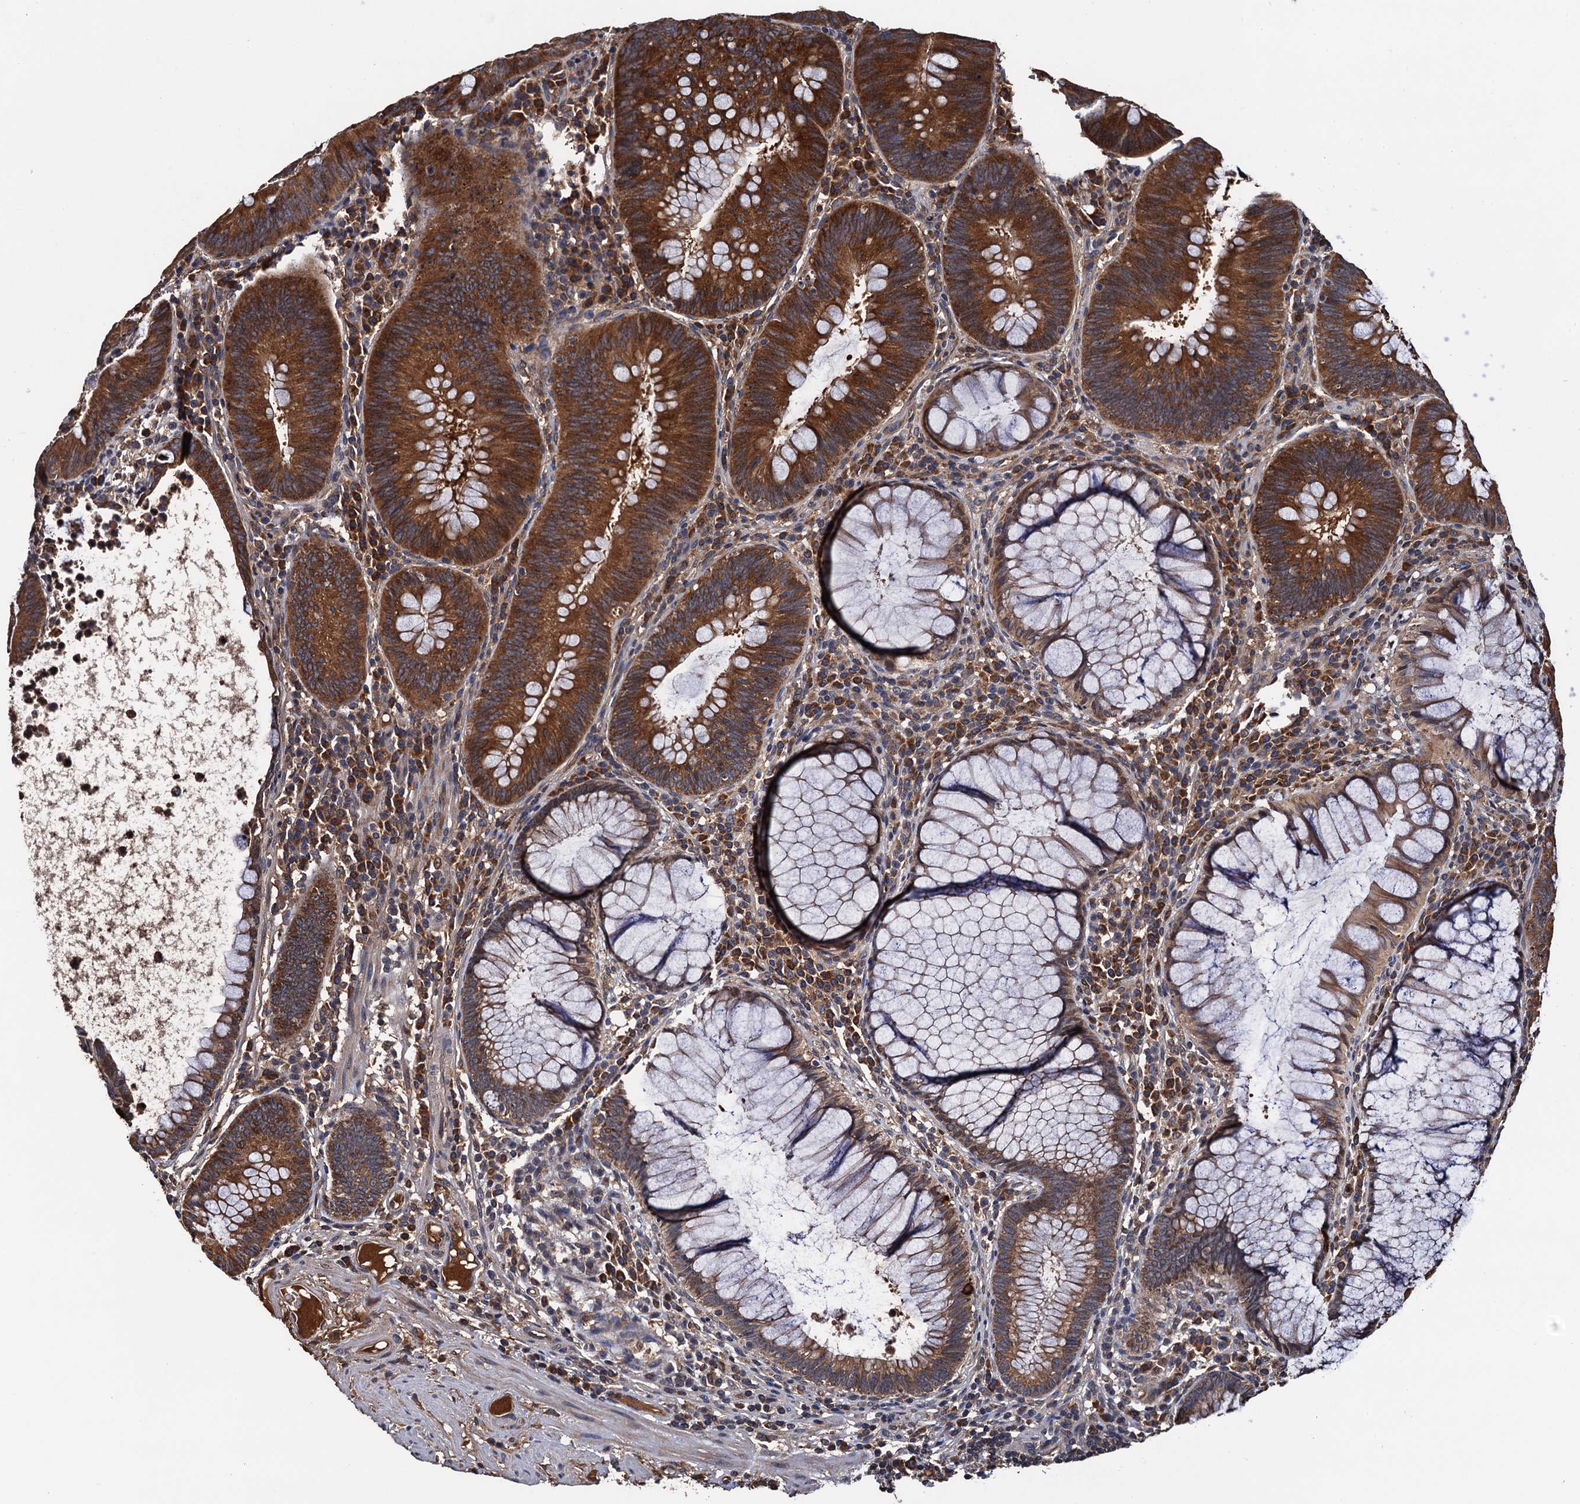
{"staining": {"intensity": "strong", "quantity": ">75%", "location": "cytoplasmic/membranous"}, "tissue": "colorectal cancer", "cell_type": "Tumor cells", "image_type": "cancer", "snomed": [{"axis": "morphology", "description": "Adenocarcinoma, NOS"}, {"axis": "topography", "description": "Rectum"}], "caption": "A brown stain labels strong cytoplasmic/membranous expression of a protein in colorectal adenocarcinoma tumor cells.", "gene": "RGS11", "patient": {"sex": "female", "age": 75}}